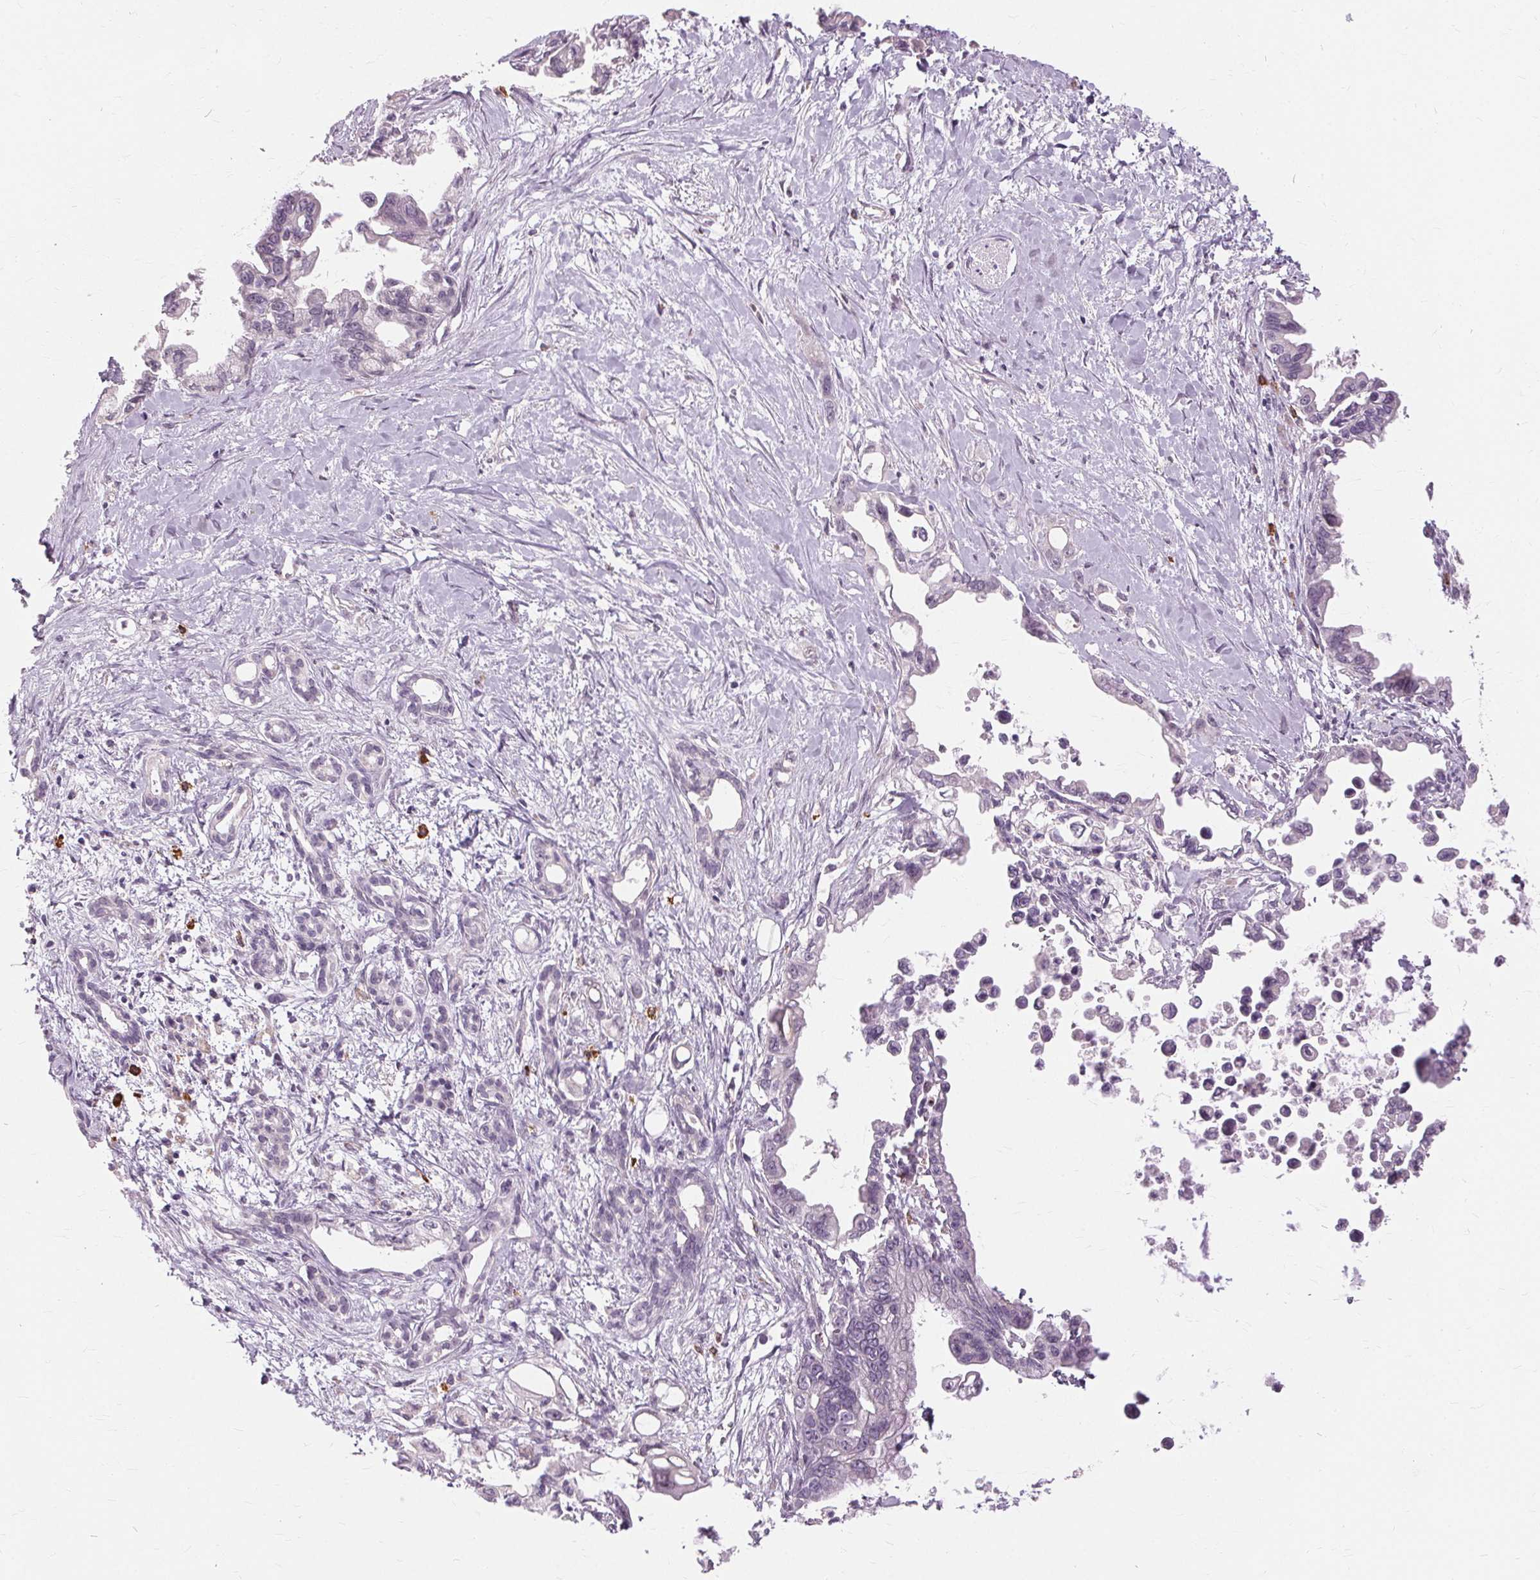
{"staining": {"intensity": "negative", "quantity": "none", "location": "none"}, "tissue": "pancreatic cancer", "cell_type": "Tumor cells", "image_type": "cancer", "snomed": [{"axis": "morphology", "description": "Adenocarcinoma, NOS"}, {"axis": "topography", "description": "Pancreas"}], "caption": "Tumor cells show no significant protein staining in pancreatic cancer. (DAB immunohistochemistry, high magnification).", "gene": "SIGLEC6", "patient": {"sex": "male", "age": 61}}